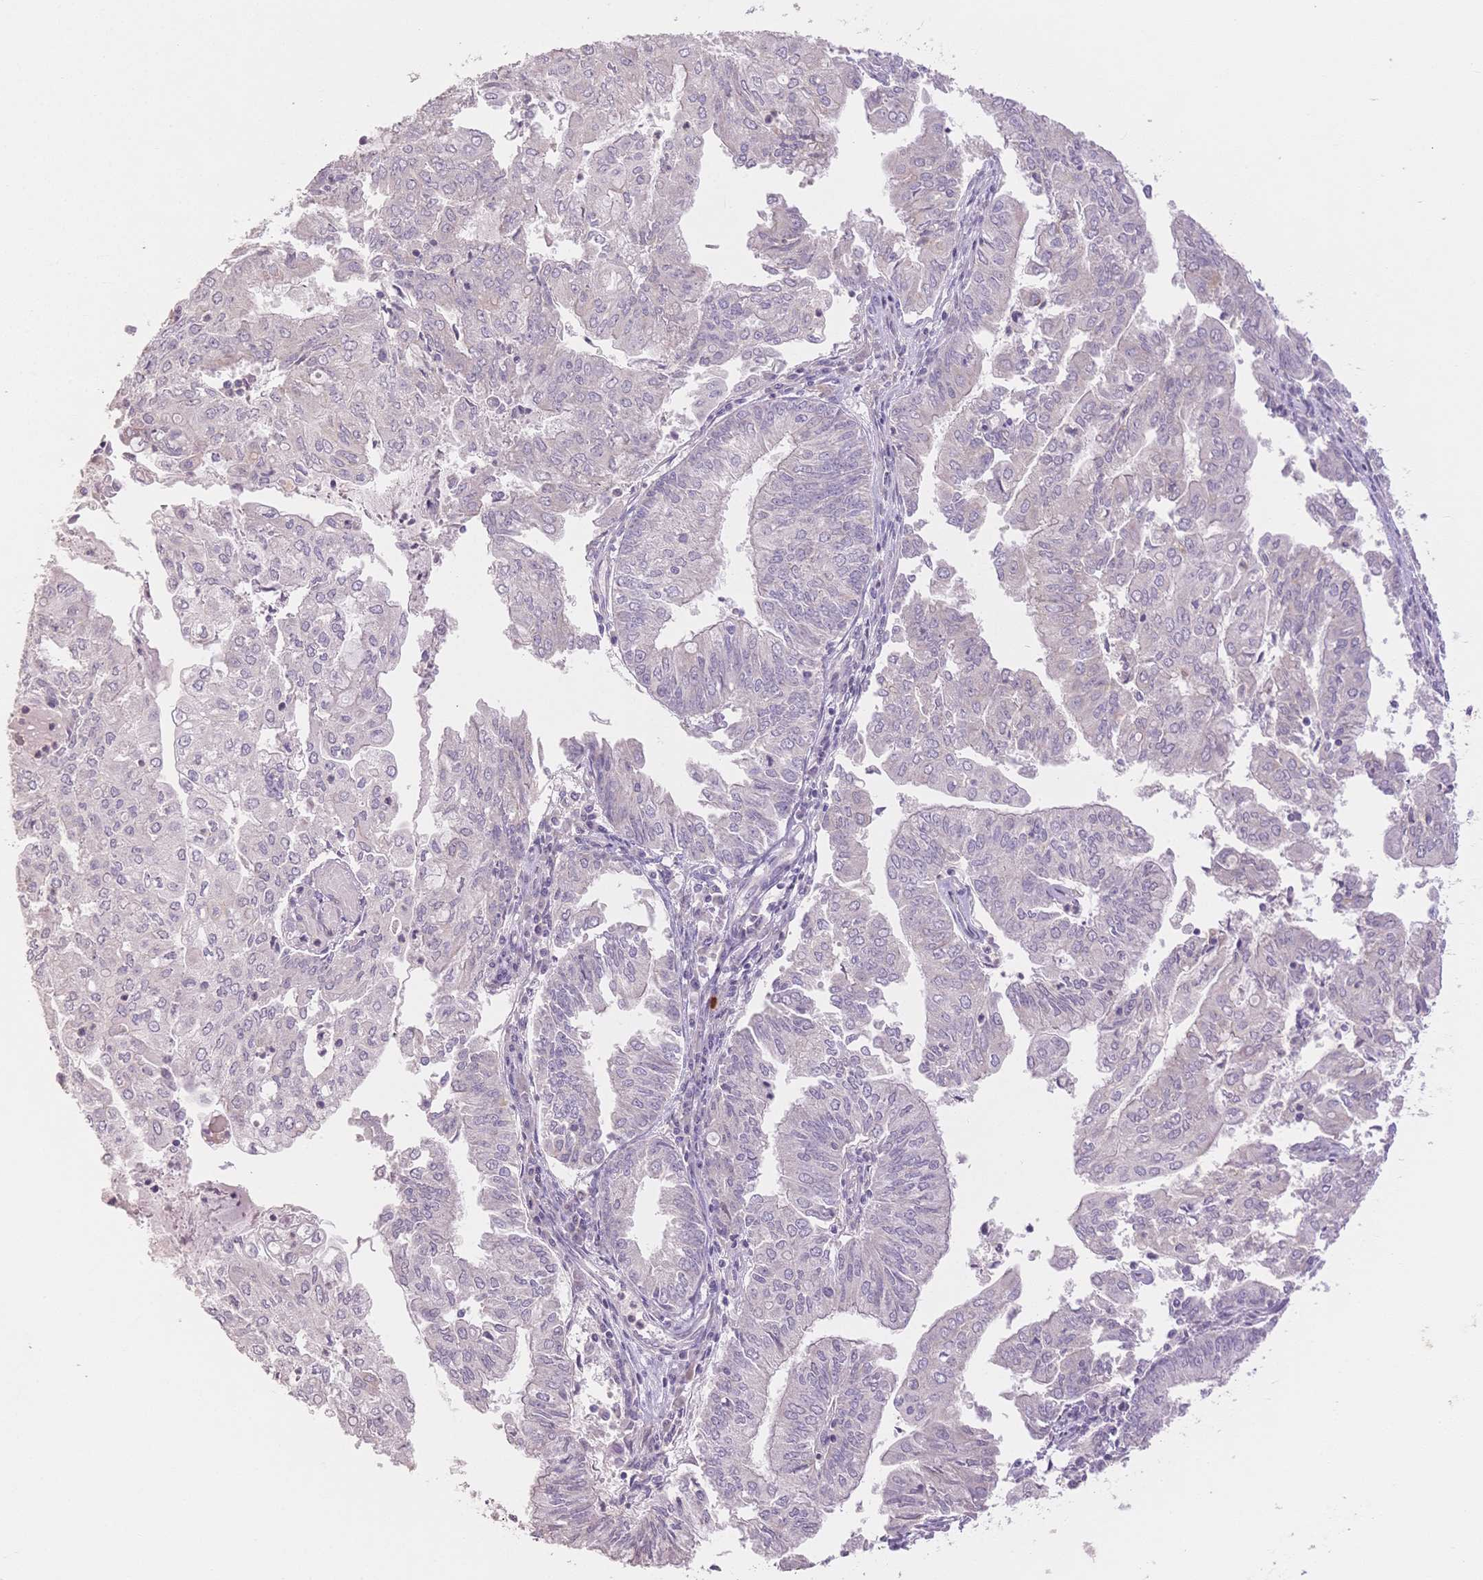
{"staining": {"intensity": "negative", "quantity": "none", "location": "none"}, "tissue": "endometrial cancer", "cell_type": "Tumor cells", "image_type": "cancer", "snomed": [{"axis": "morphology", "description": "Adenocarcinoma, NOS"}, {"axis": "topography", "description": "Endometrium"}], "caption": "The histopathology image shows no staining of tumor cells in adenocarcinoma (endometrial).", "gene": "SUV39H2", "patient": {"sex": "female", "age": 61}}